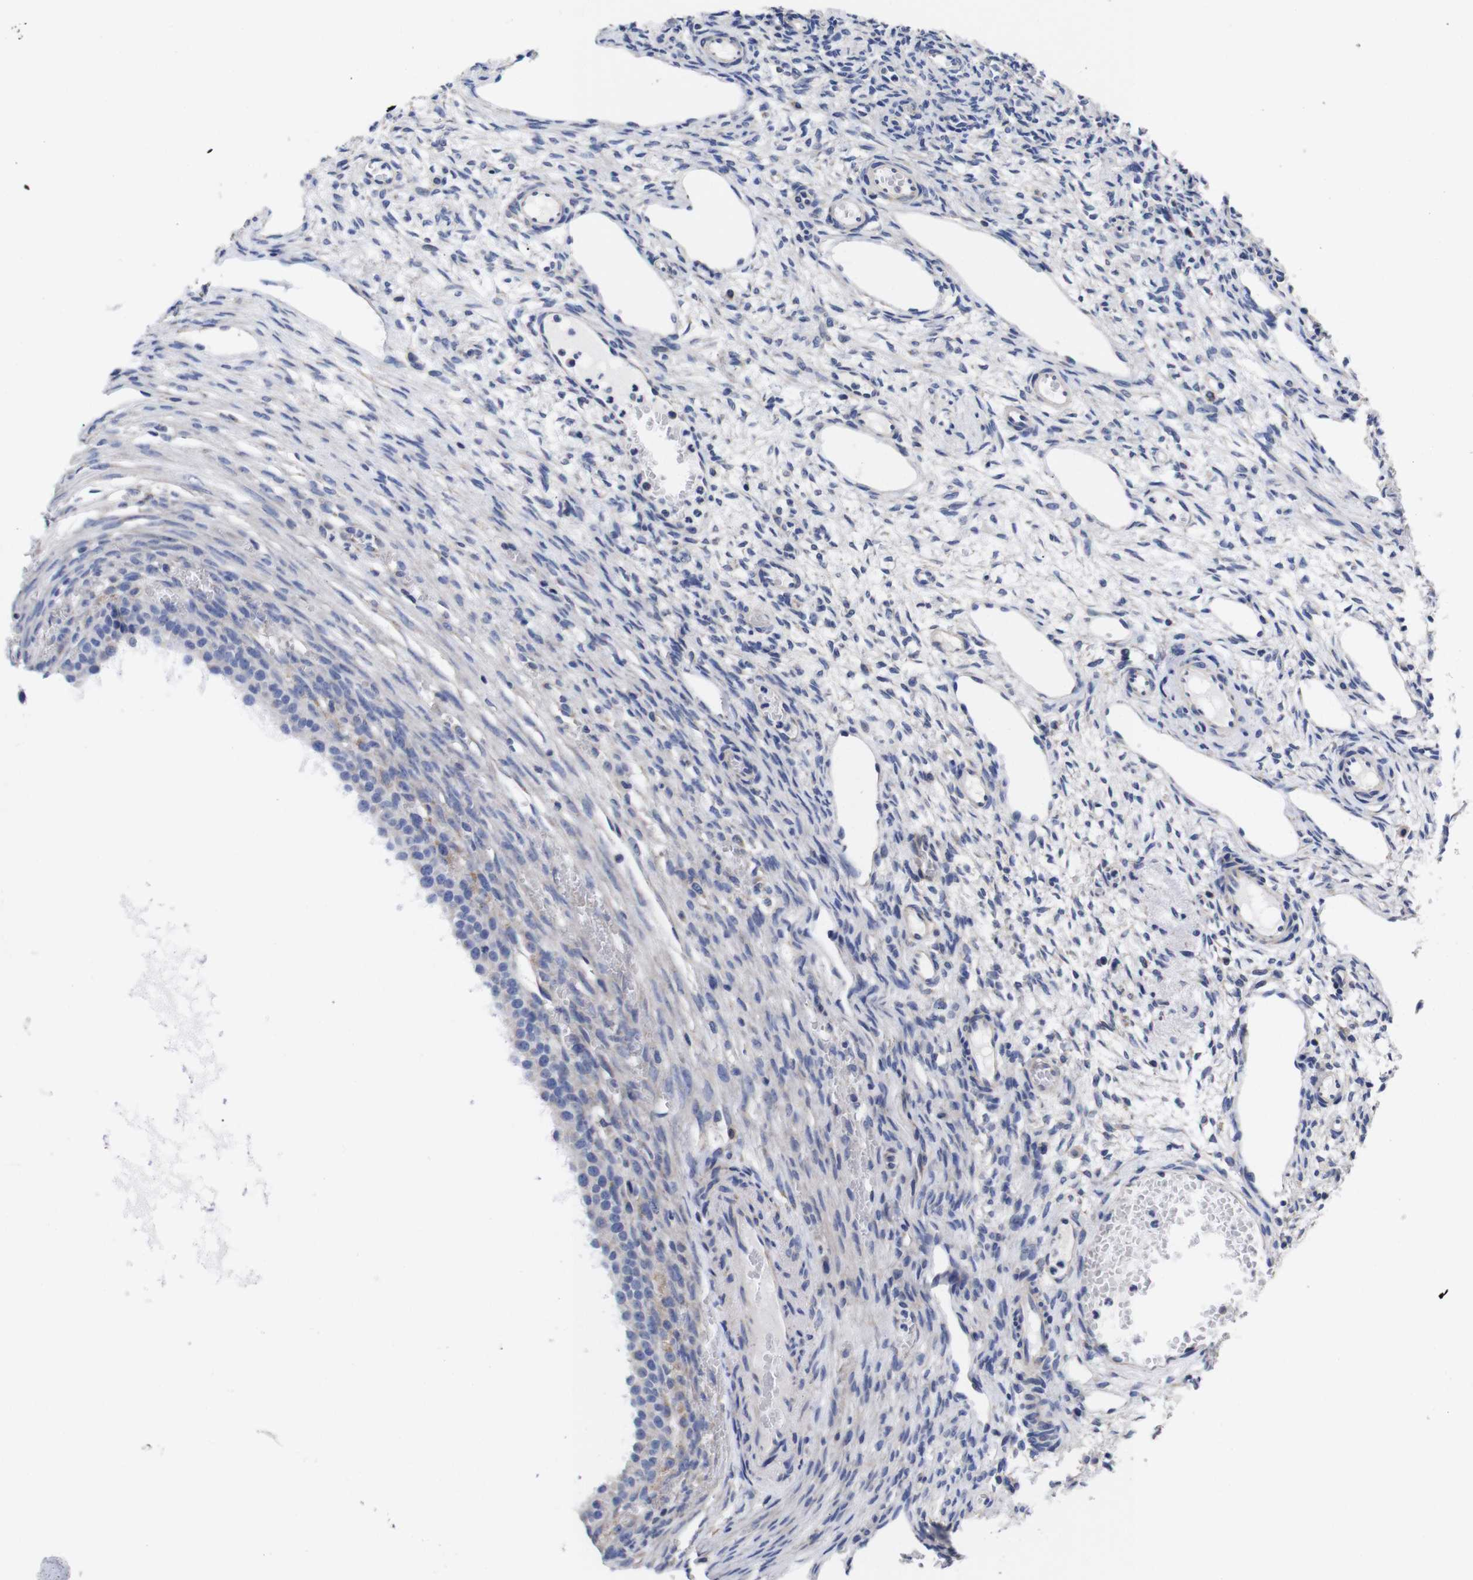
{"staining": {"intensity": "negative", "quantity": "none", "location": "none"}, "tissue": "ovary", "cell_type": "Ovarian stroma cells", "image_type": "normal", "snomed": [{"axis": "morphology", "description": "Normal tissue, NOS"}, {"axis": "topography", "description": "Ovary"}], "caption": "IHC histopathology image of normal ovary: ovary stained with DAB displays no significant protein positivity in ovarian stroma cells.", "gene": "OPN3", "patient": {"sex": "female", "age": 33}}